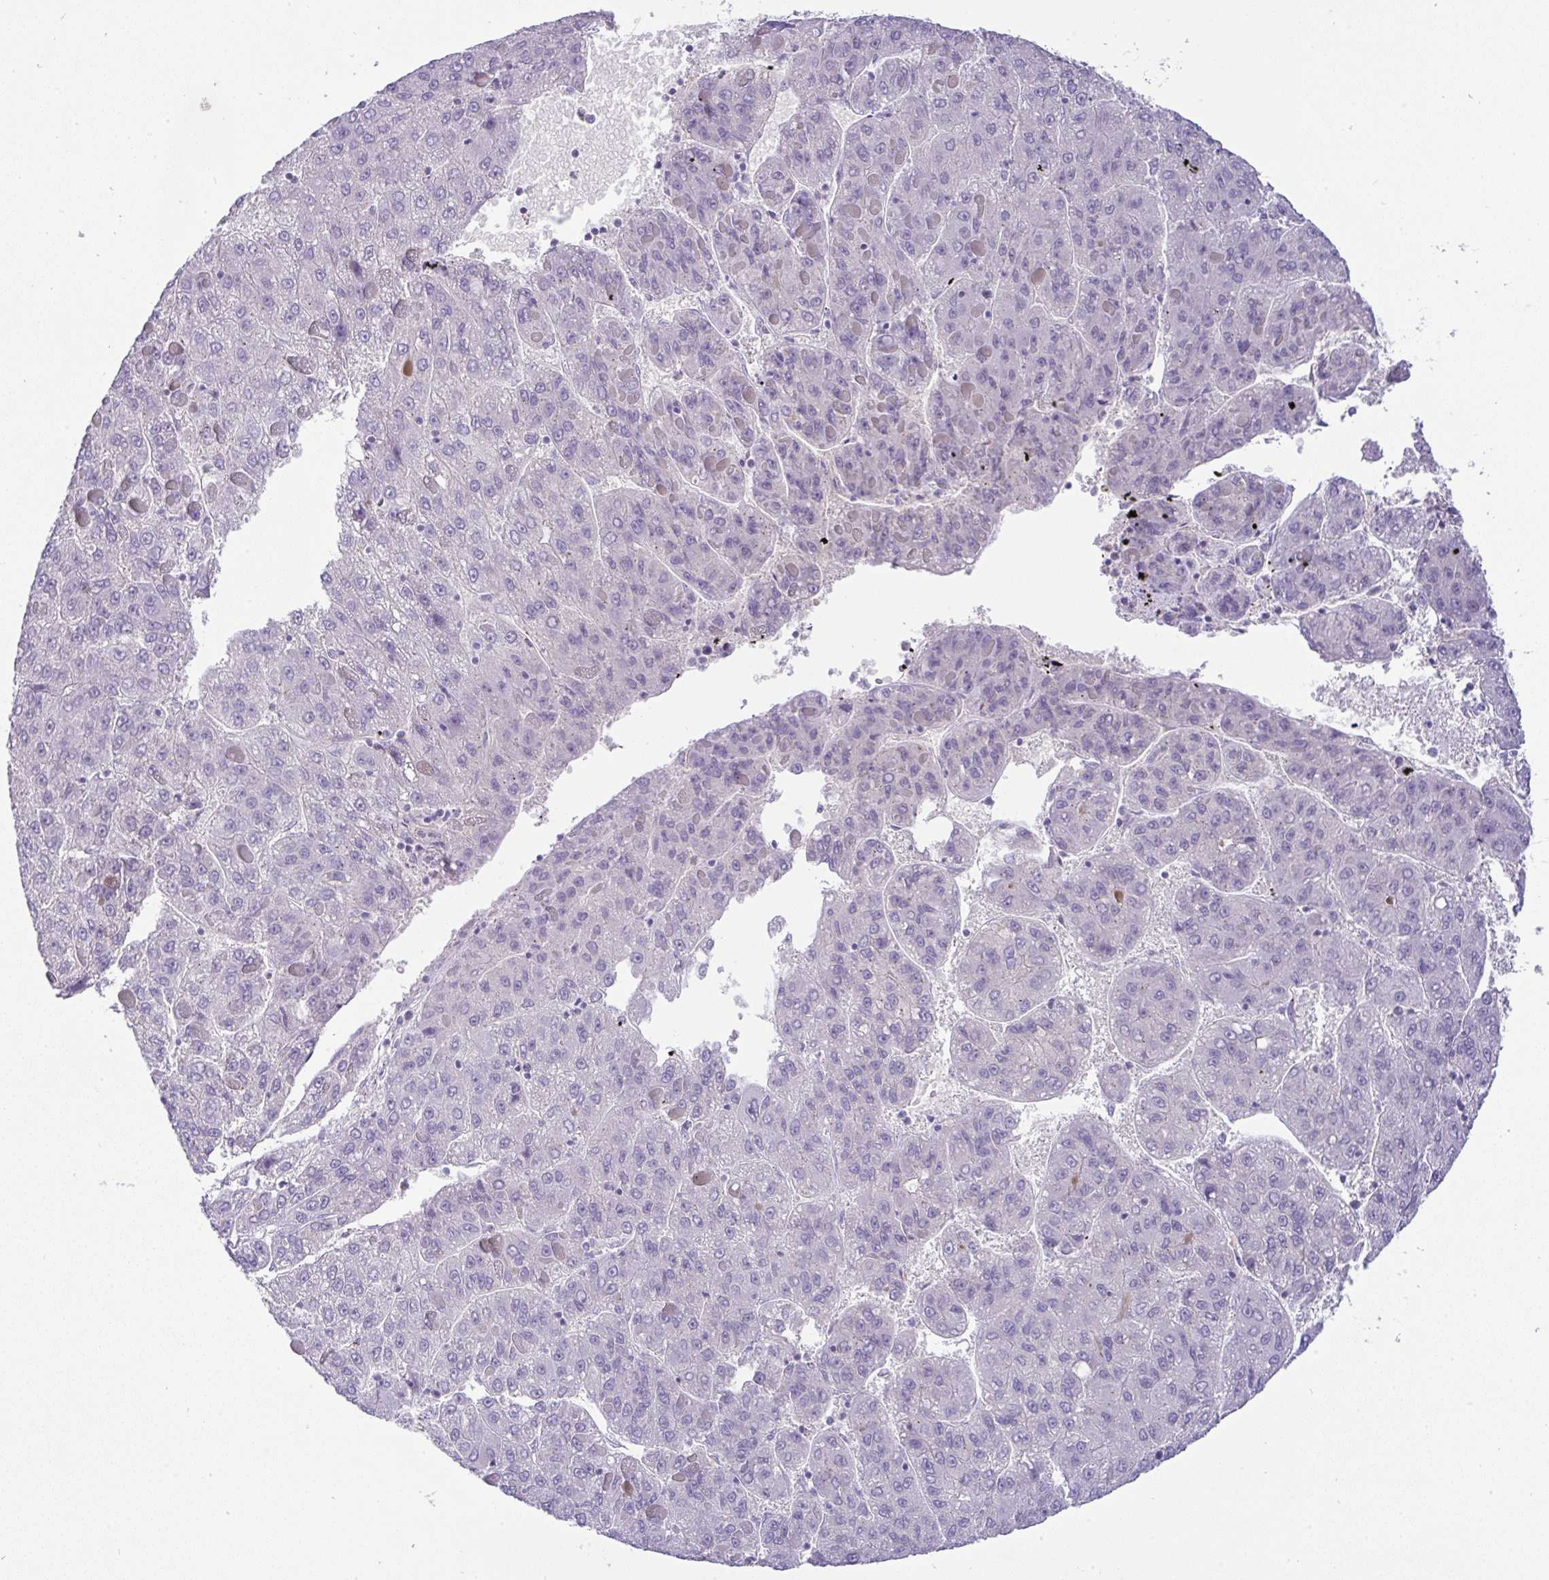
{"staining": {"intensity": "negative", "quantity": "none", "location": "none"}, "tissue": "liver cancer", "cell_type": "Tumor cells", "image_type": "cancer", "snomed": [{"axis": "morphology", "description": "Carcinoma, Hepatocellular, NOS"}, {"axis": "topography", "description": "Liver"}], "caption": "The immunohistochemistry micrograph has no significant positivity in tumor cells of liver cancer tissue.", "gene": "FAM177A1", "patient": {"sex": "female", "age": 82}}